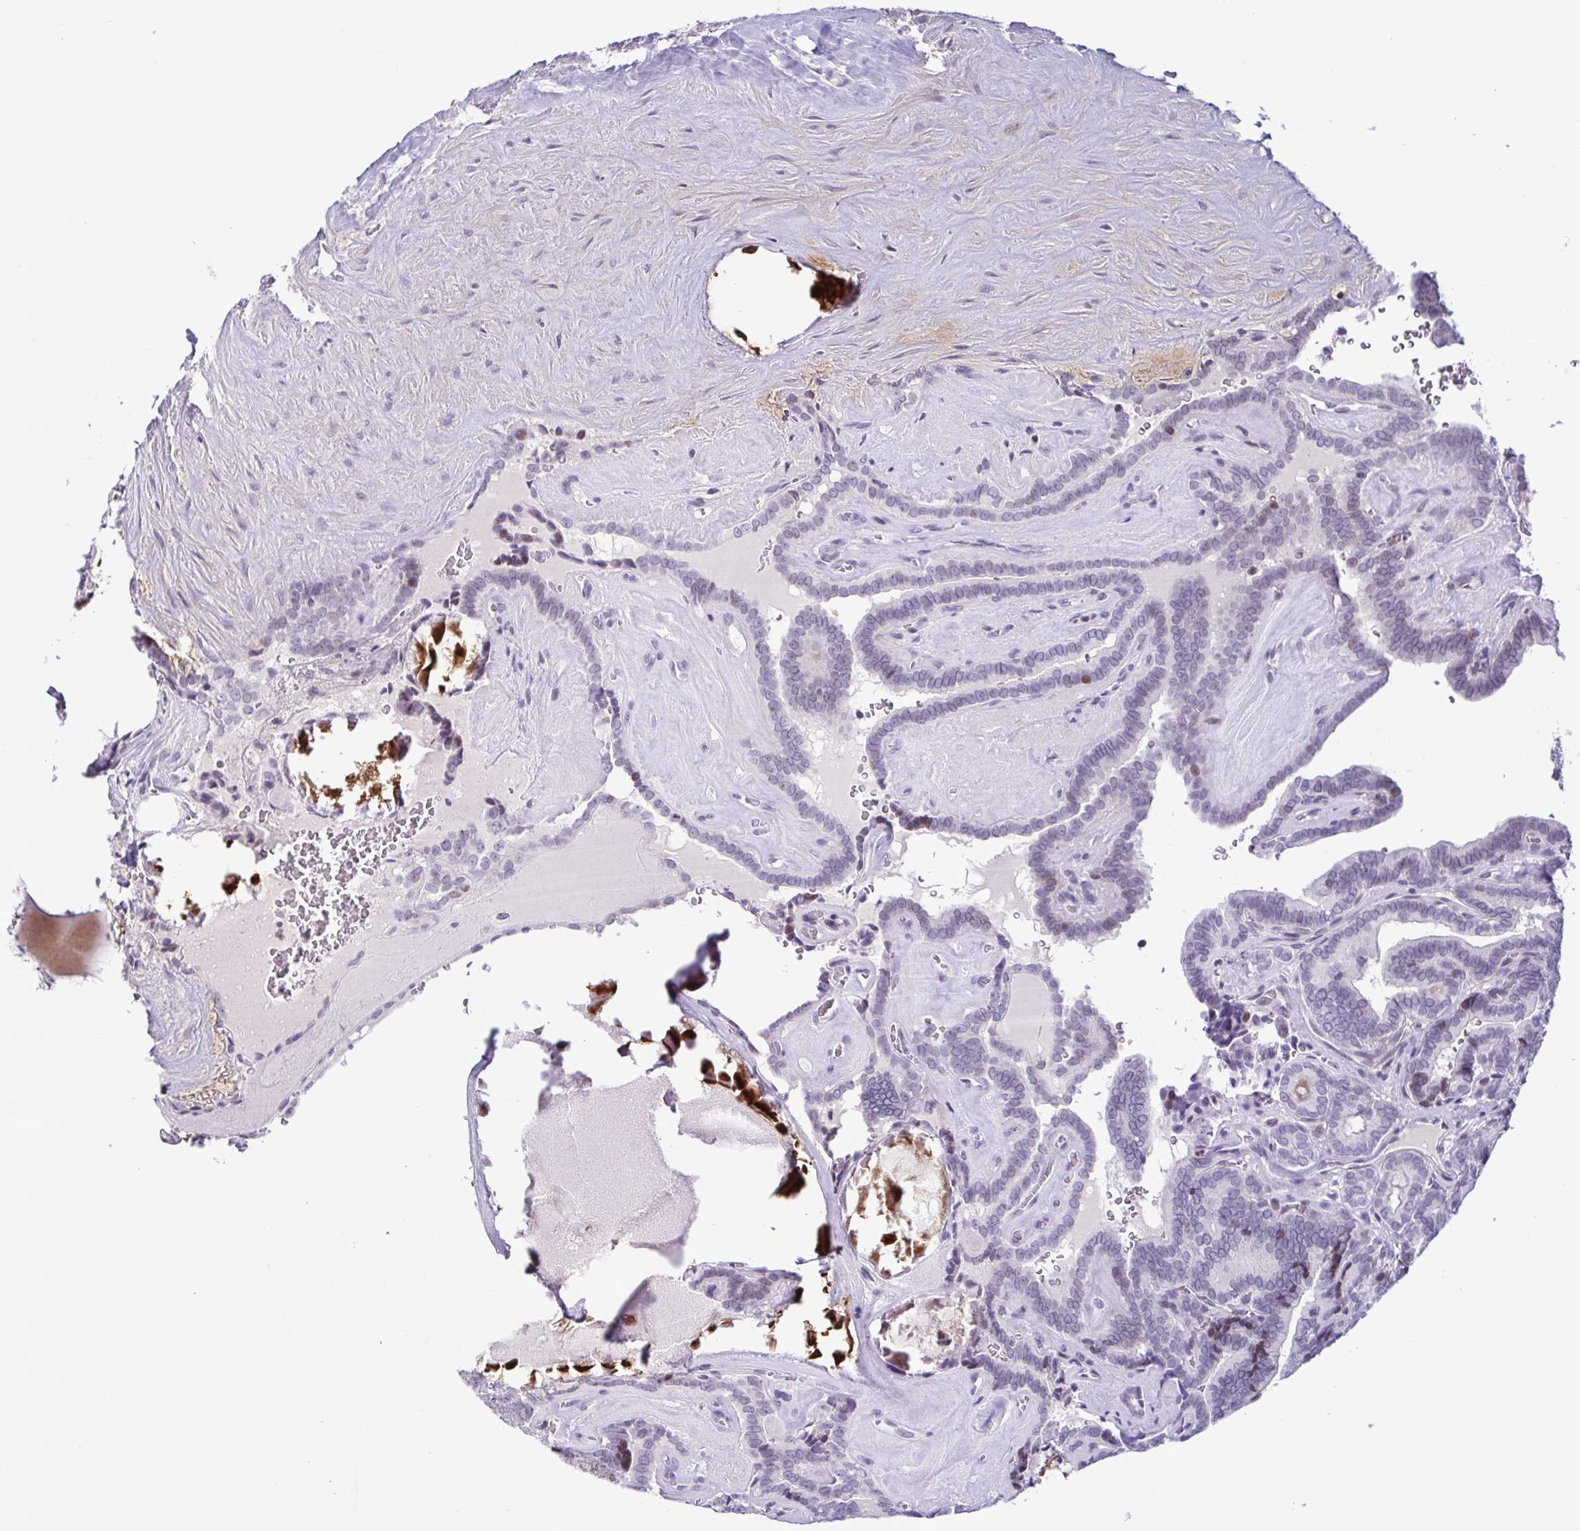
{"staining": {"intensity": "moderate", "quantity": "<25%", "location": "nuclear"}, "tissue": "thyroid cancer", "cell_type": "Tumor cells", "image_type": "cancer", "snomed": [{"axis": "morphology", "description": "Papillary adenocarcinoma, NOS"}, {"axis": "topography", "description": "Thyroid gland"}], "caption": "Immunohistochemistry (IHC) micrograph of papillary adenocarcinoma (thyroid) stained for a protein (brown), which shows low levels of moderate nuclear expression in approximately <25% of tumor cells.", "gene": "IRF1", "patient": {"sex": "female", "age": 21}}